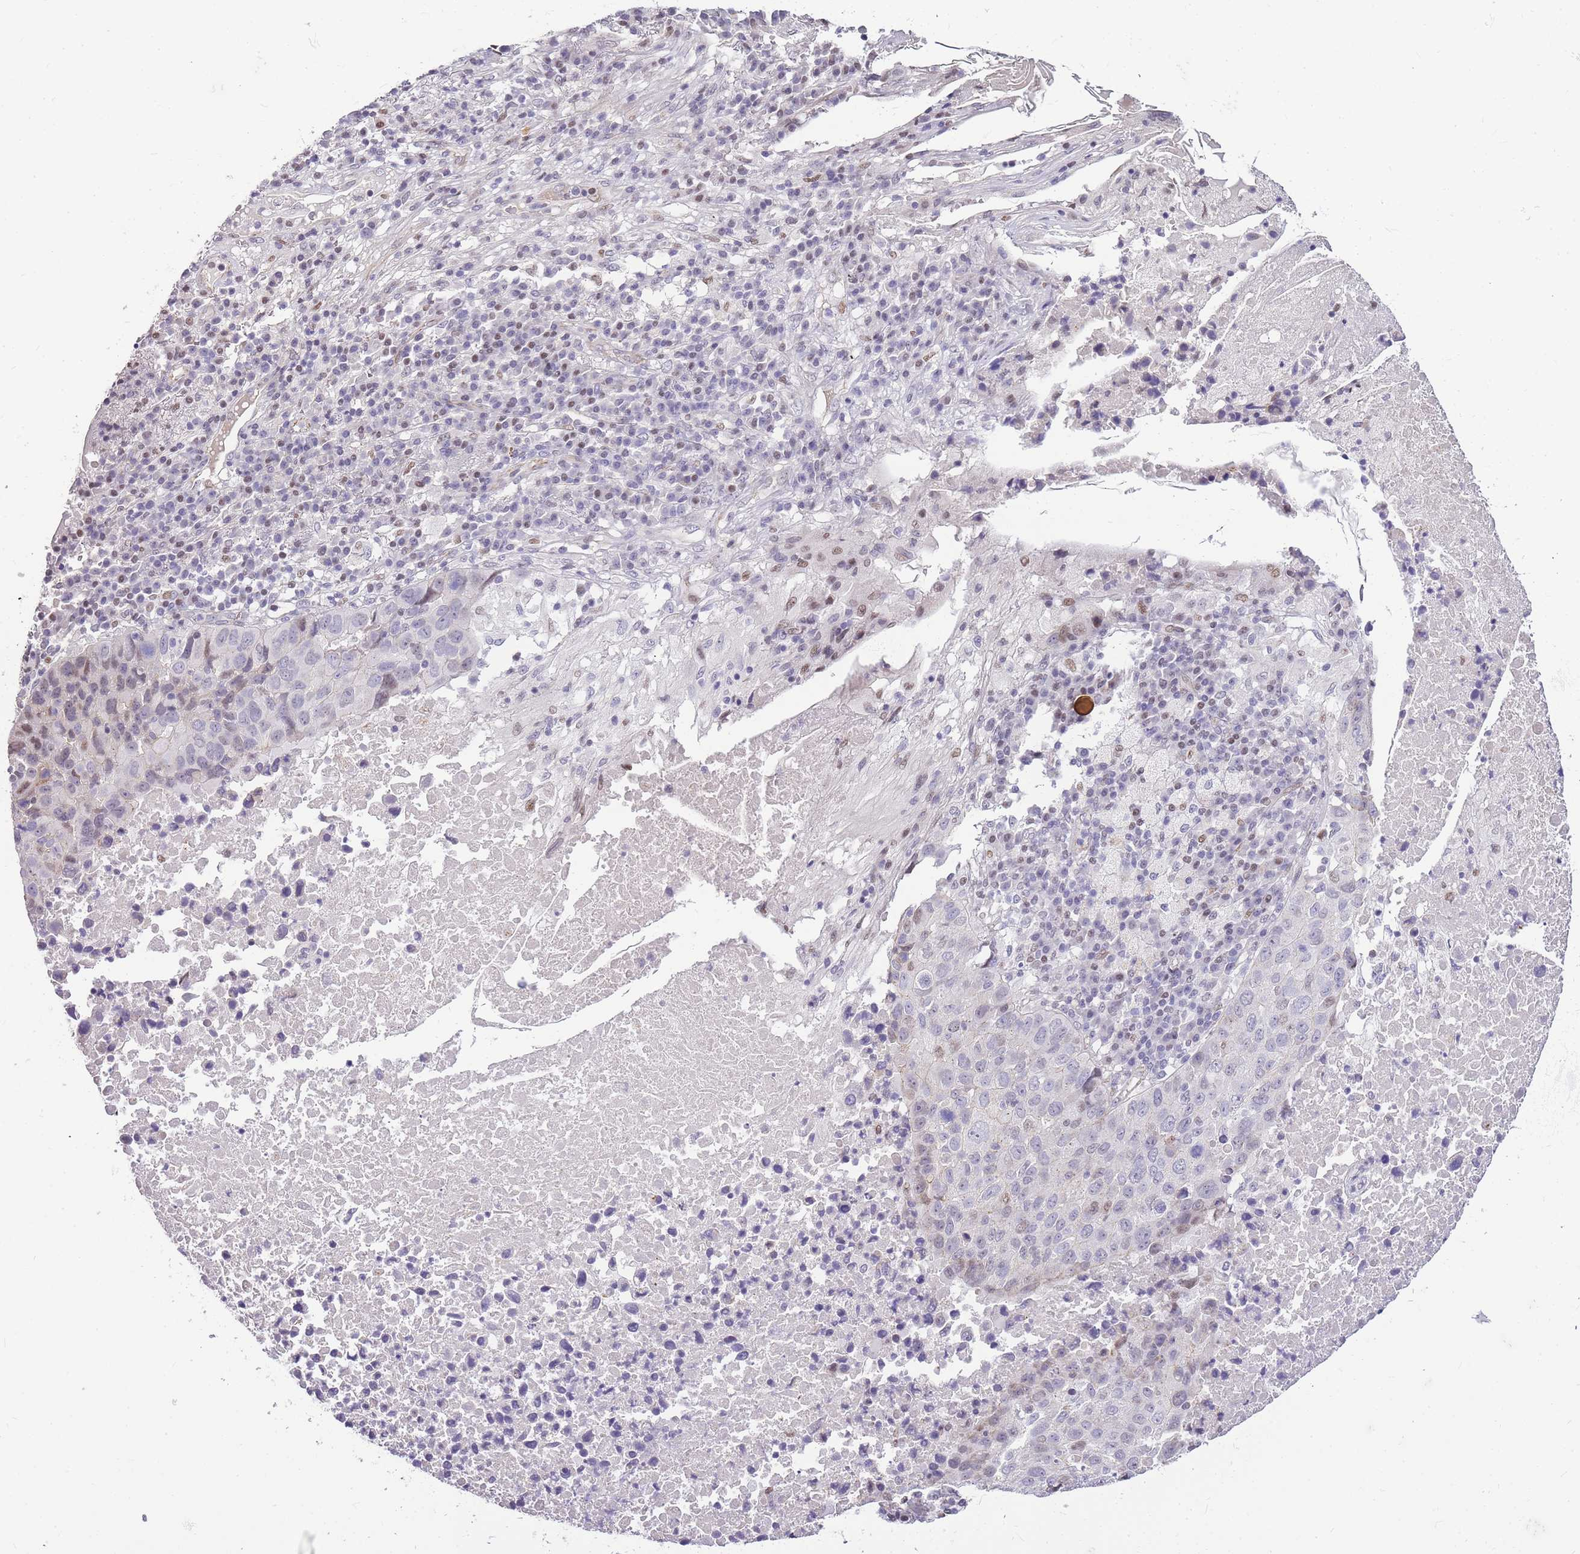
{"staining": {"intensity": "weak", "quantity": "<25%", "location": "nuclear"}, "tissue": "lung cancer", "cell_type": "Tumor cells", "image_type": "cancer", "snomed": [{"axis": "morphology", "description": "Squamous cell carcinoma, NOS"}, {"axis": "topography", "description": "Lung"}], "caption": "A photomicrograph of lung squamous cell carcinoma stained for a protein reveals no brown staining in tumor cells.", "gene": "CLBA1", "patient": {"sex": "male", "age": 73}}